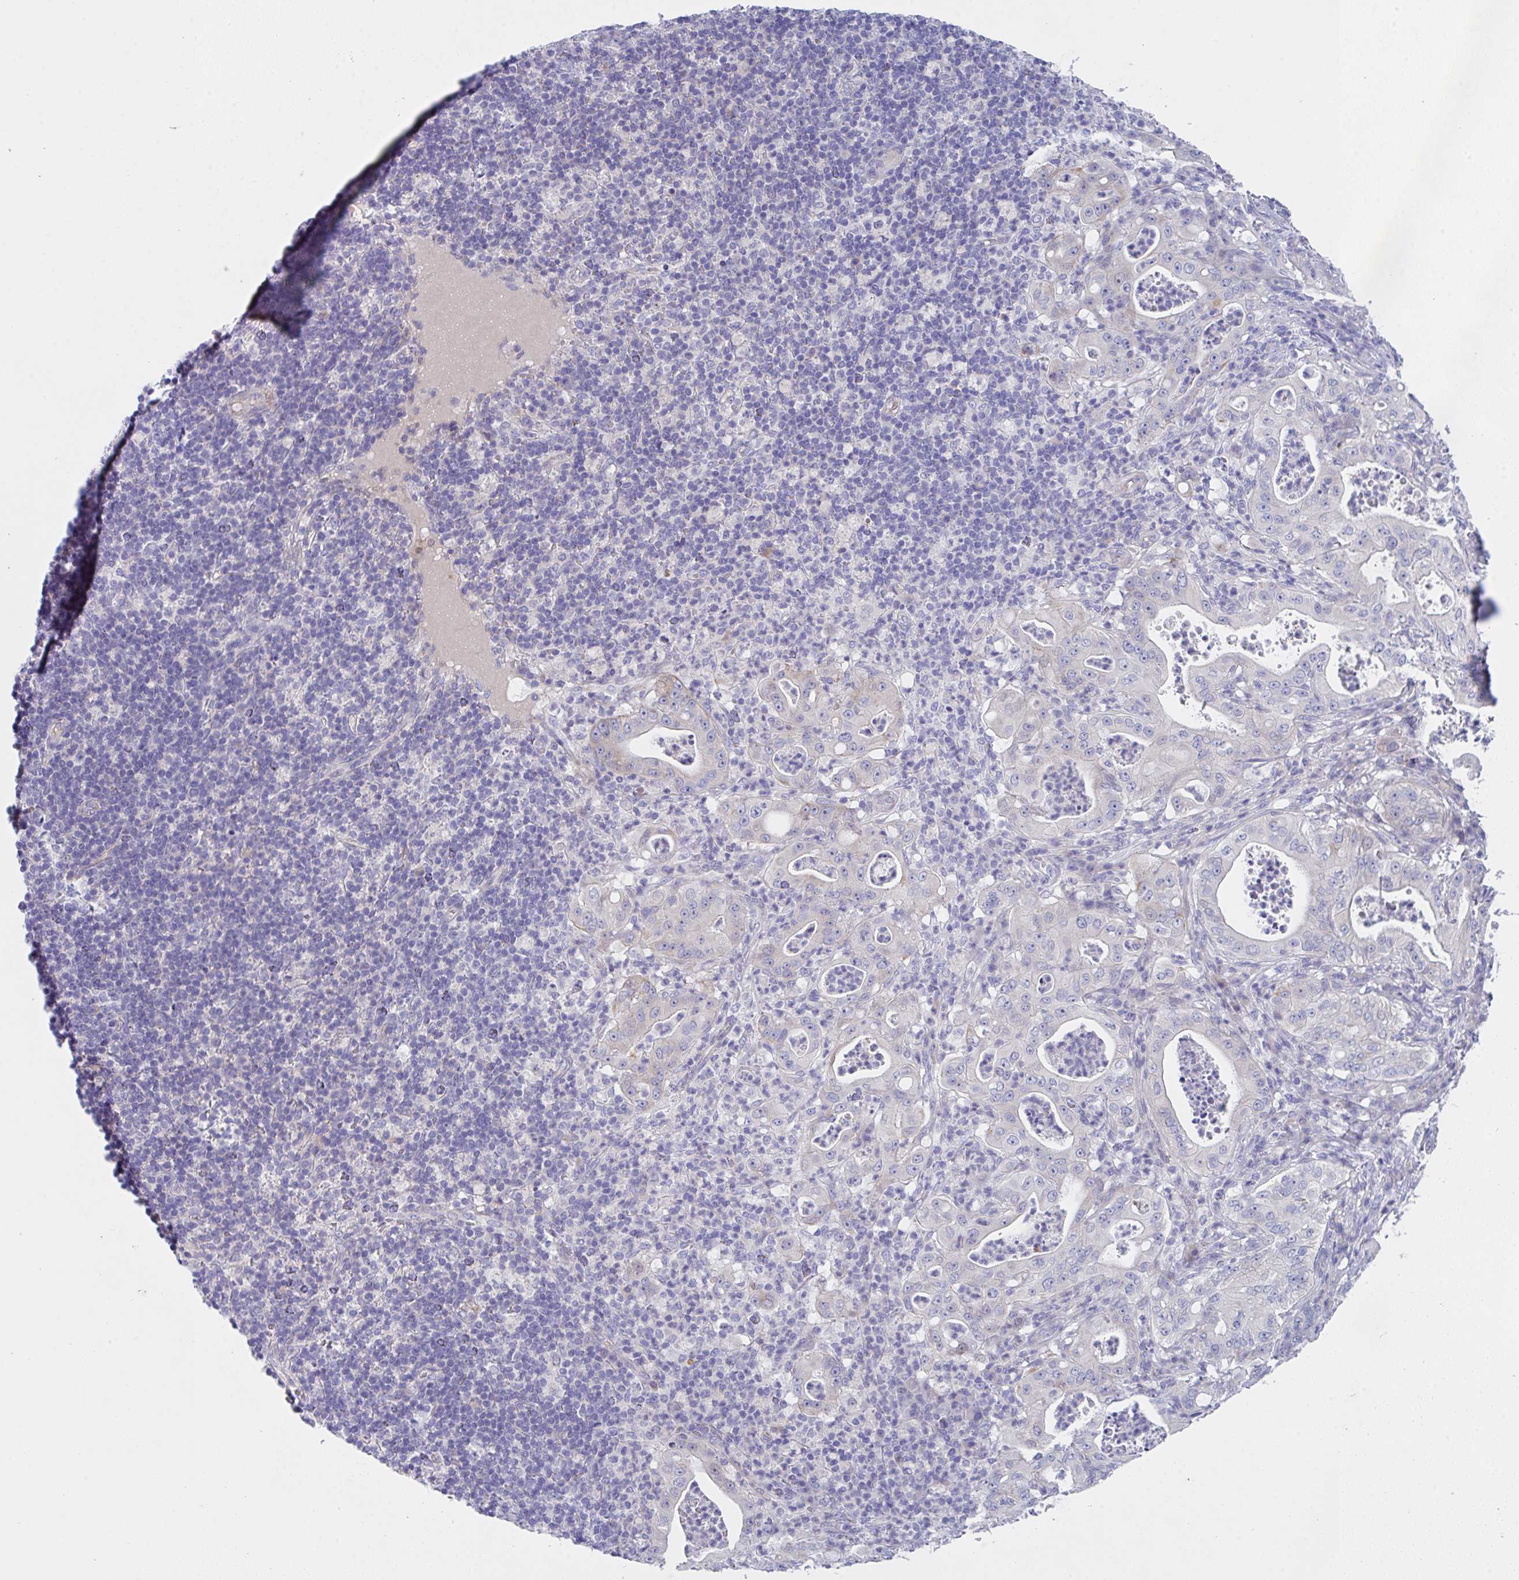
{"staining": {"intensity": "negative", "quantity": "none", "location": "none"}, "tissue": "pancreatic cancer", "cell_type": "Tumor cells", "image_type": "cancer", "snomed": [{"axis": "morphology", "description": "Adenocarcinoma, NOS"}, {"axis": "topography", "description": "Pancreas"}], "caption": "Pancreatic adenocarcinoma stained for a protein using immunohistochemistry (IHC) exhibits no positivity tumor cells.", "gene": "FBXO47", "patient": {"sex": "male", "age": 71}}